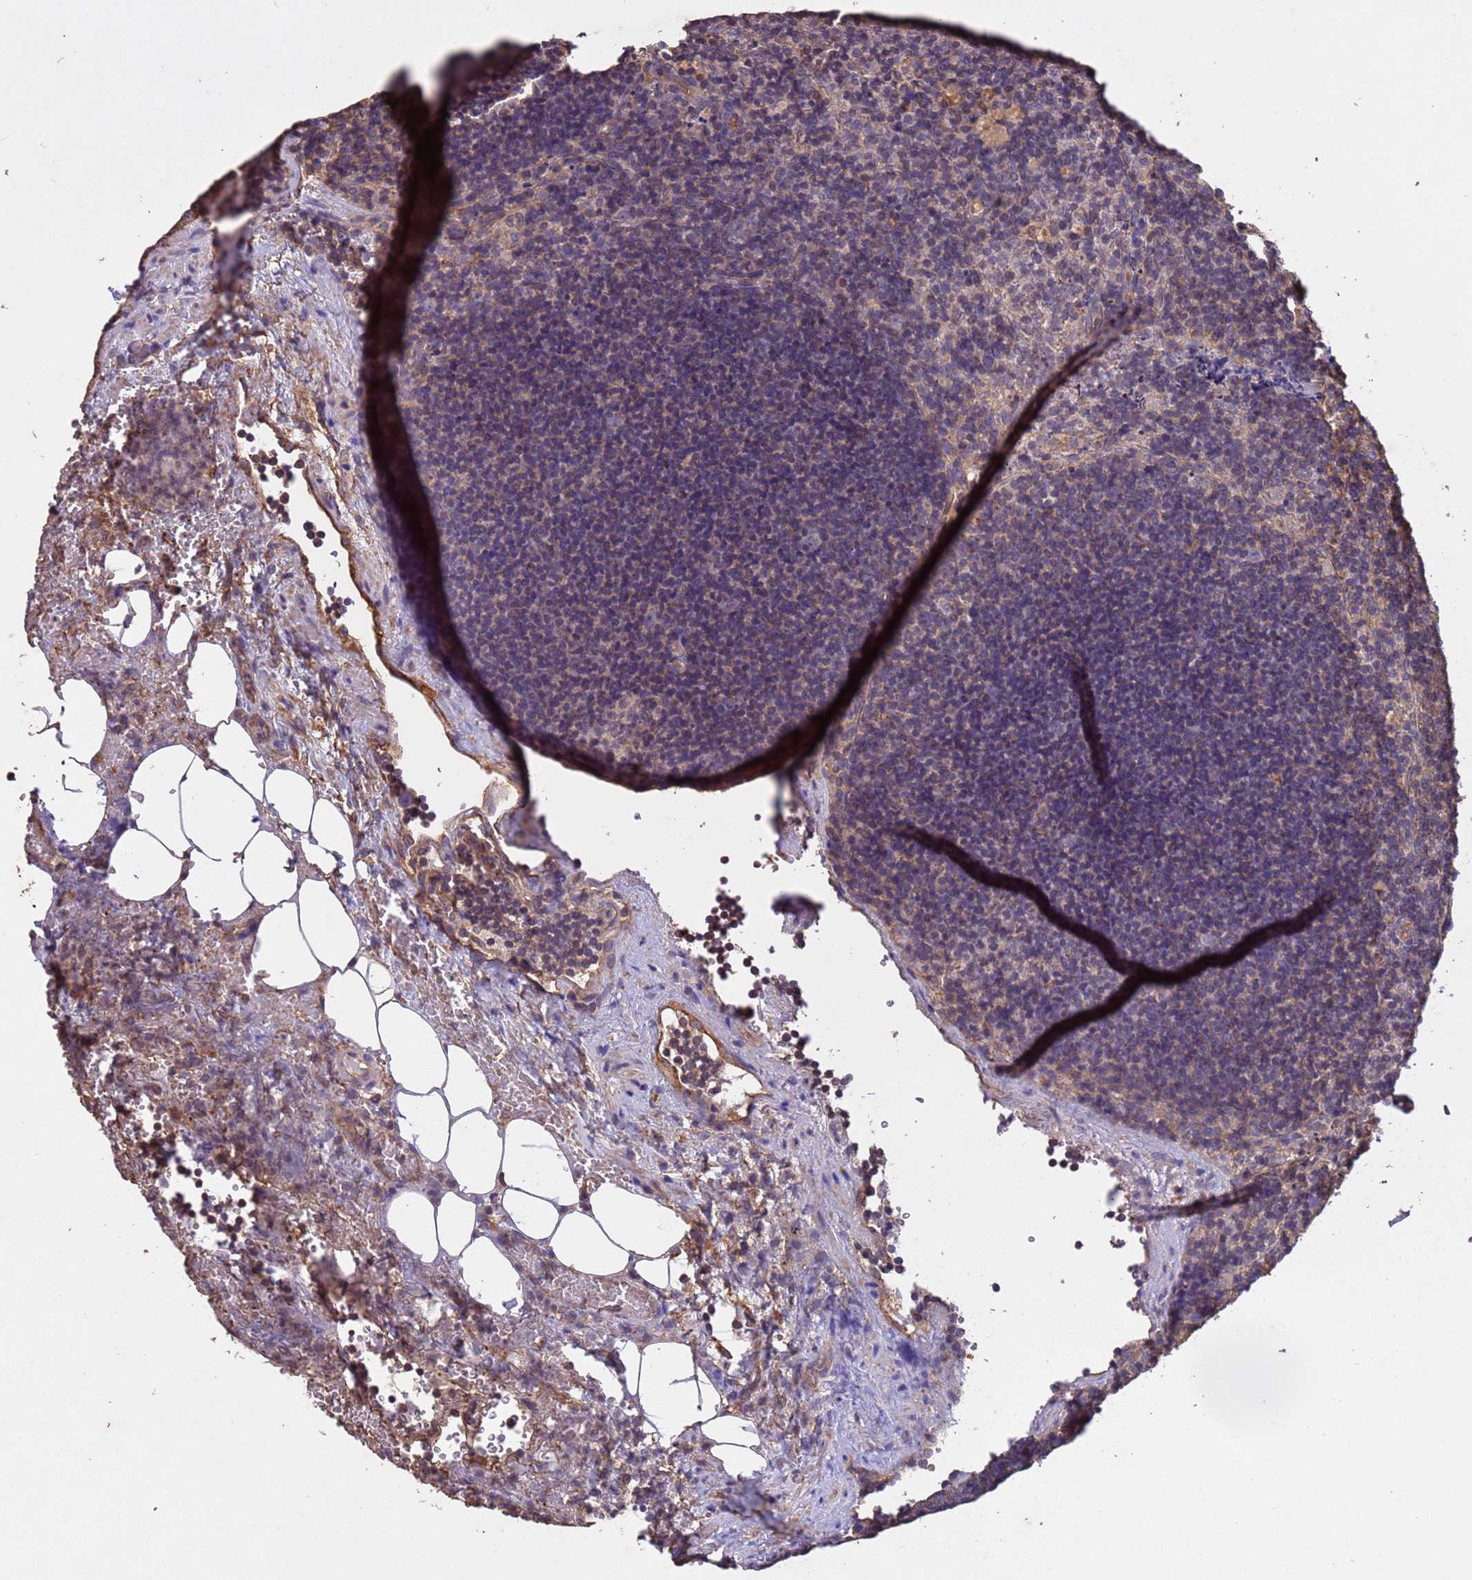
{"staining": {"intensity": "weak", "quantity": "25%-75%", "location": "cytoplasmic/membranous"}, "tissue": "lymph node", "cell_type": "Non-germinal center cells", "image_type": "normal", "snomed": [{"axis": "morphology", "description": "Normal tissue, NOS"}, {"axis": "topography", "description": "Lymph node"}], "caption": "Lymph node stained with immunohistochemistry demonstrates weak cytoplasmic/membranous positivity in about 25%-75% of non-germinal center cells.", "gene": "MTX3", "patient": {"sex": "male", "age": 69}}